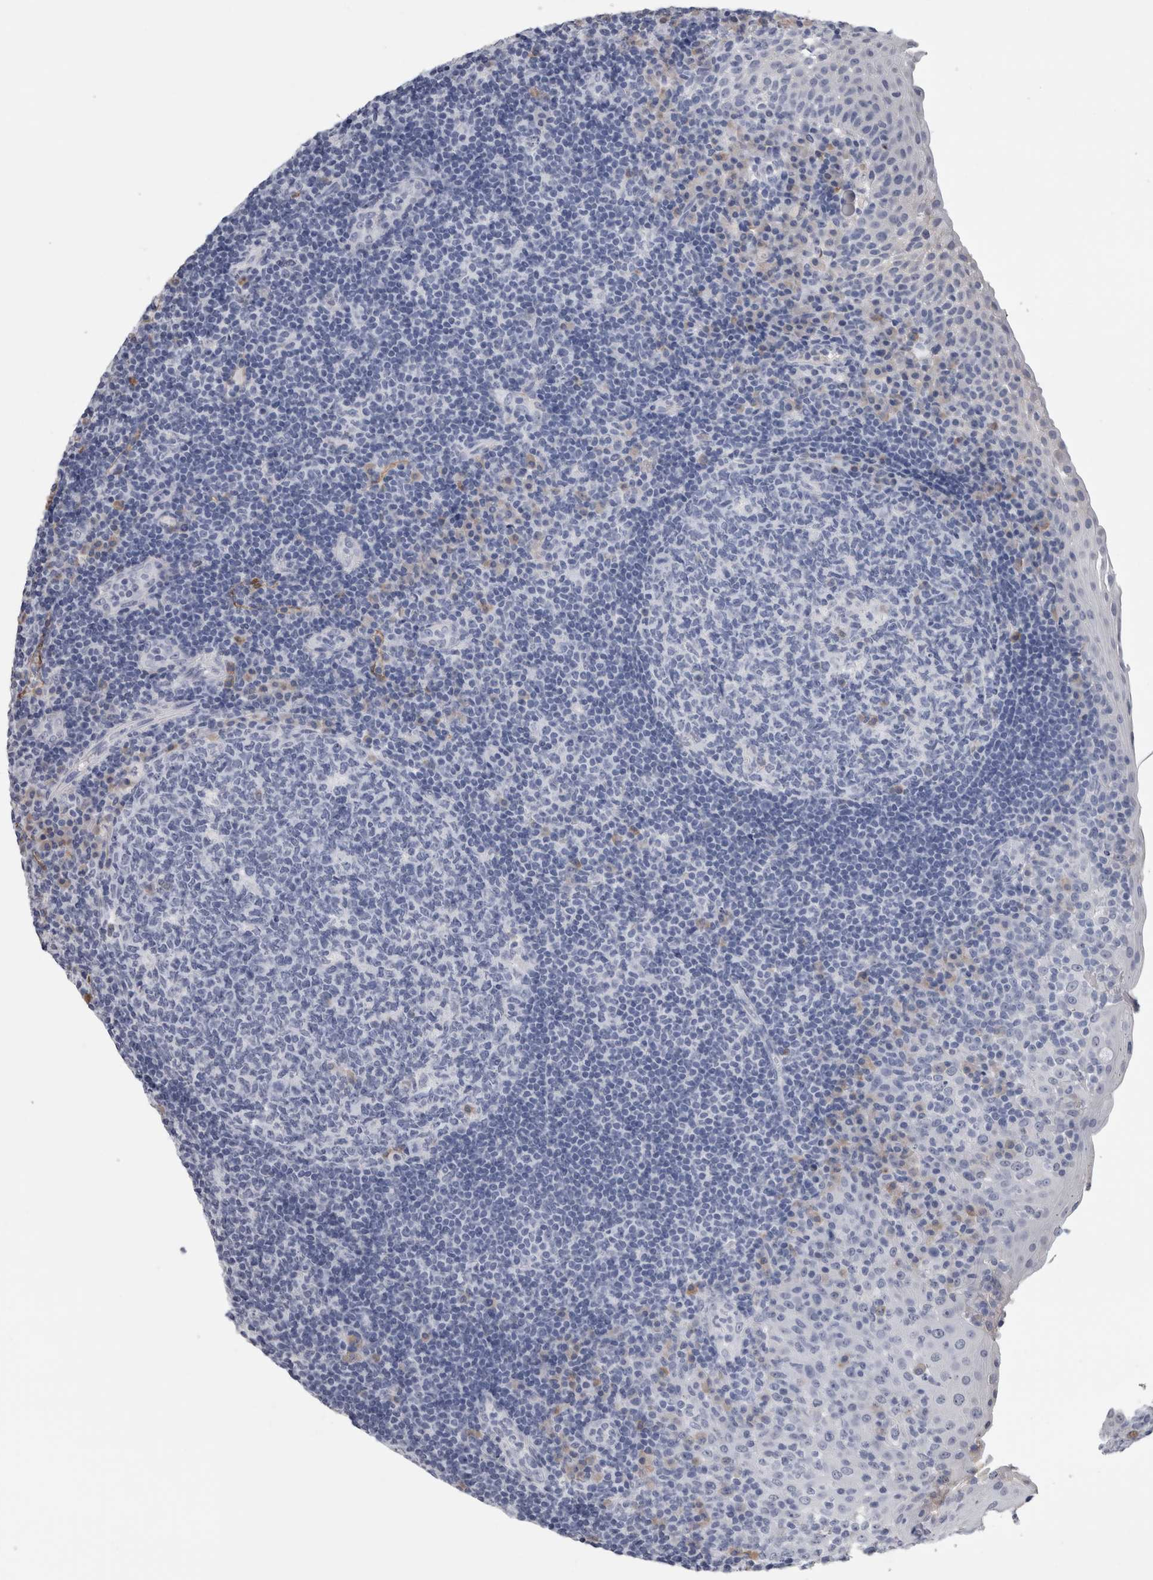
{"staining": {"intensity": "negative", "quantity": "none", "location": "none"}, "tissue": "tonsil", "cell_type": "Germinal center cells", "image_type": "normal", "snomed": [{"axis": "morphology", "description": "Normal tissue, NOS"}, {"axis": "topography", "description": "Tonsil"}], "caption": "High power microscopy histopathology image of an immunohistochemistry (IHC) photomicrograph of normal tonsil, revealing no significant staining in germinal center cells. The staining was performed using DAB (3,3'-diaminobenzidine) to visualize the protein expression in brown, while the nuclei were stained in blue with hematoxylin (Magnification: 20x).", "gene": "FABP4", "patient": {"sex": "female", "age": 40}}